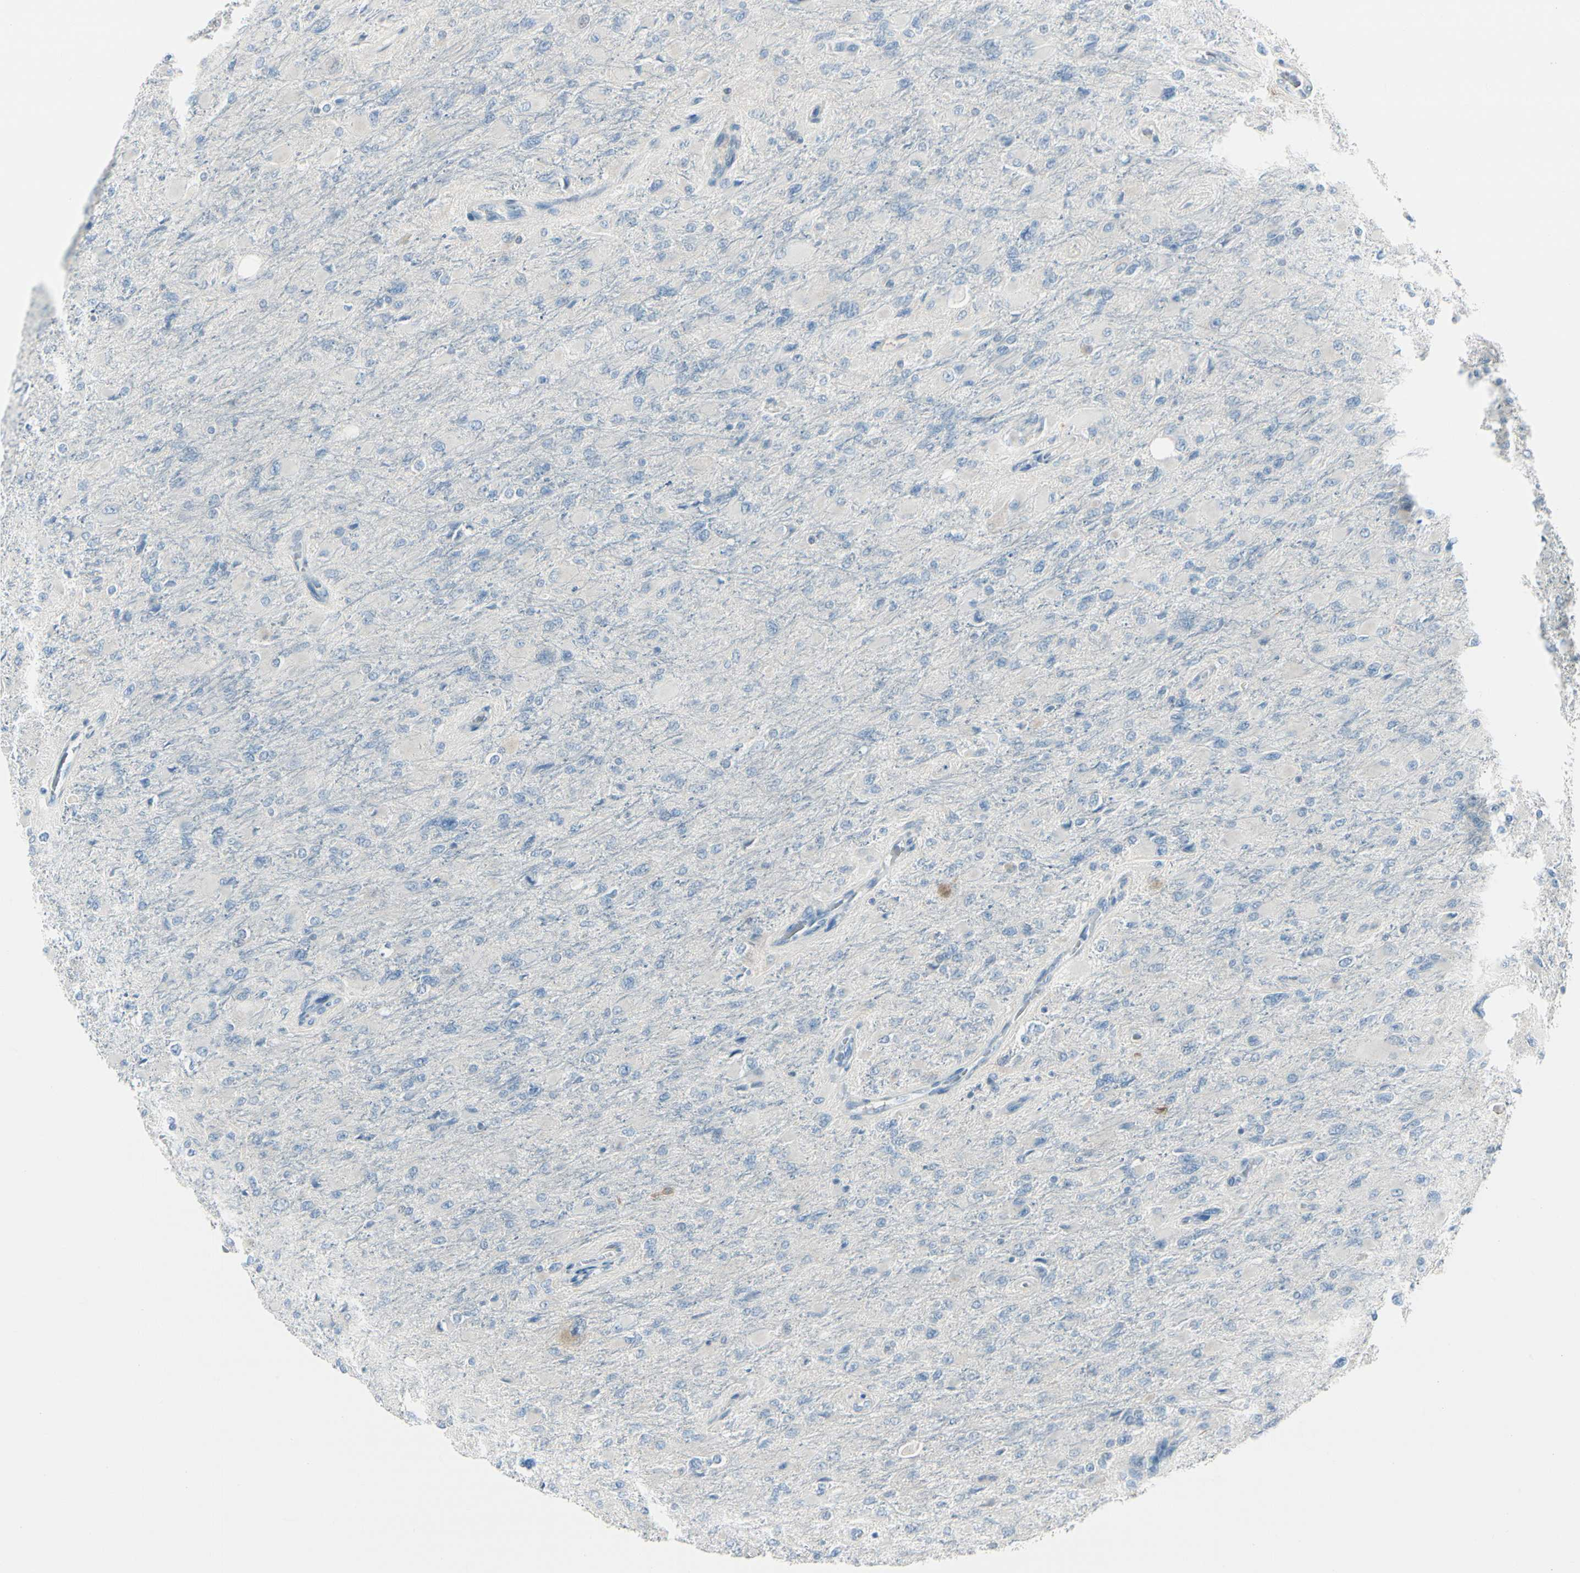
{"staining": {"intensity": "negative", "quantity": "none", "location": "none"}, "tissue": "glioma", "cell_type": "Tumor cells", "image_type": "cancer", "snomed": [{"axis": "morphology", "description": "Glioma, malignant, High grade"}, {"axis": "topography", "description": "Cerebral cortex"}], "caption": "High-grade glioma (malignant) was stained to show a protein in brown. There is no significant staining in tumor cells.", "gene": "TRAF1", "patient": {"sex": "female", "age": 36}}